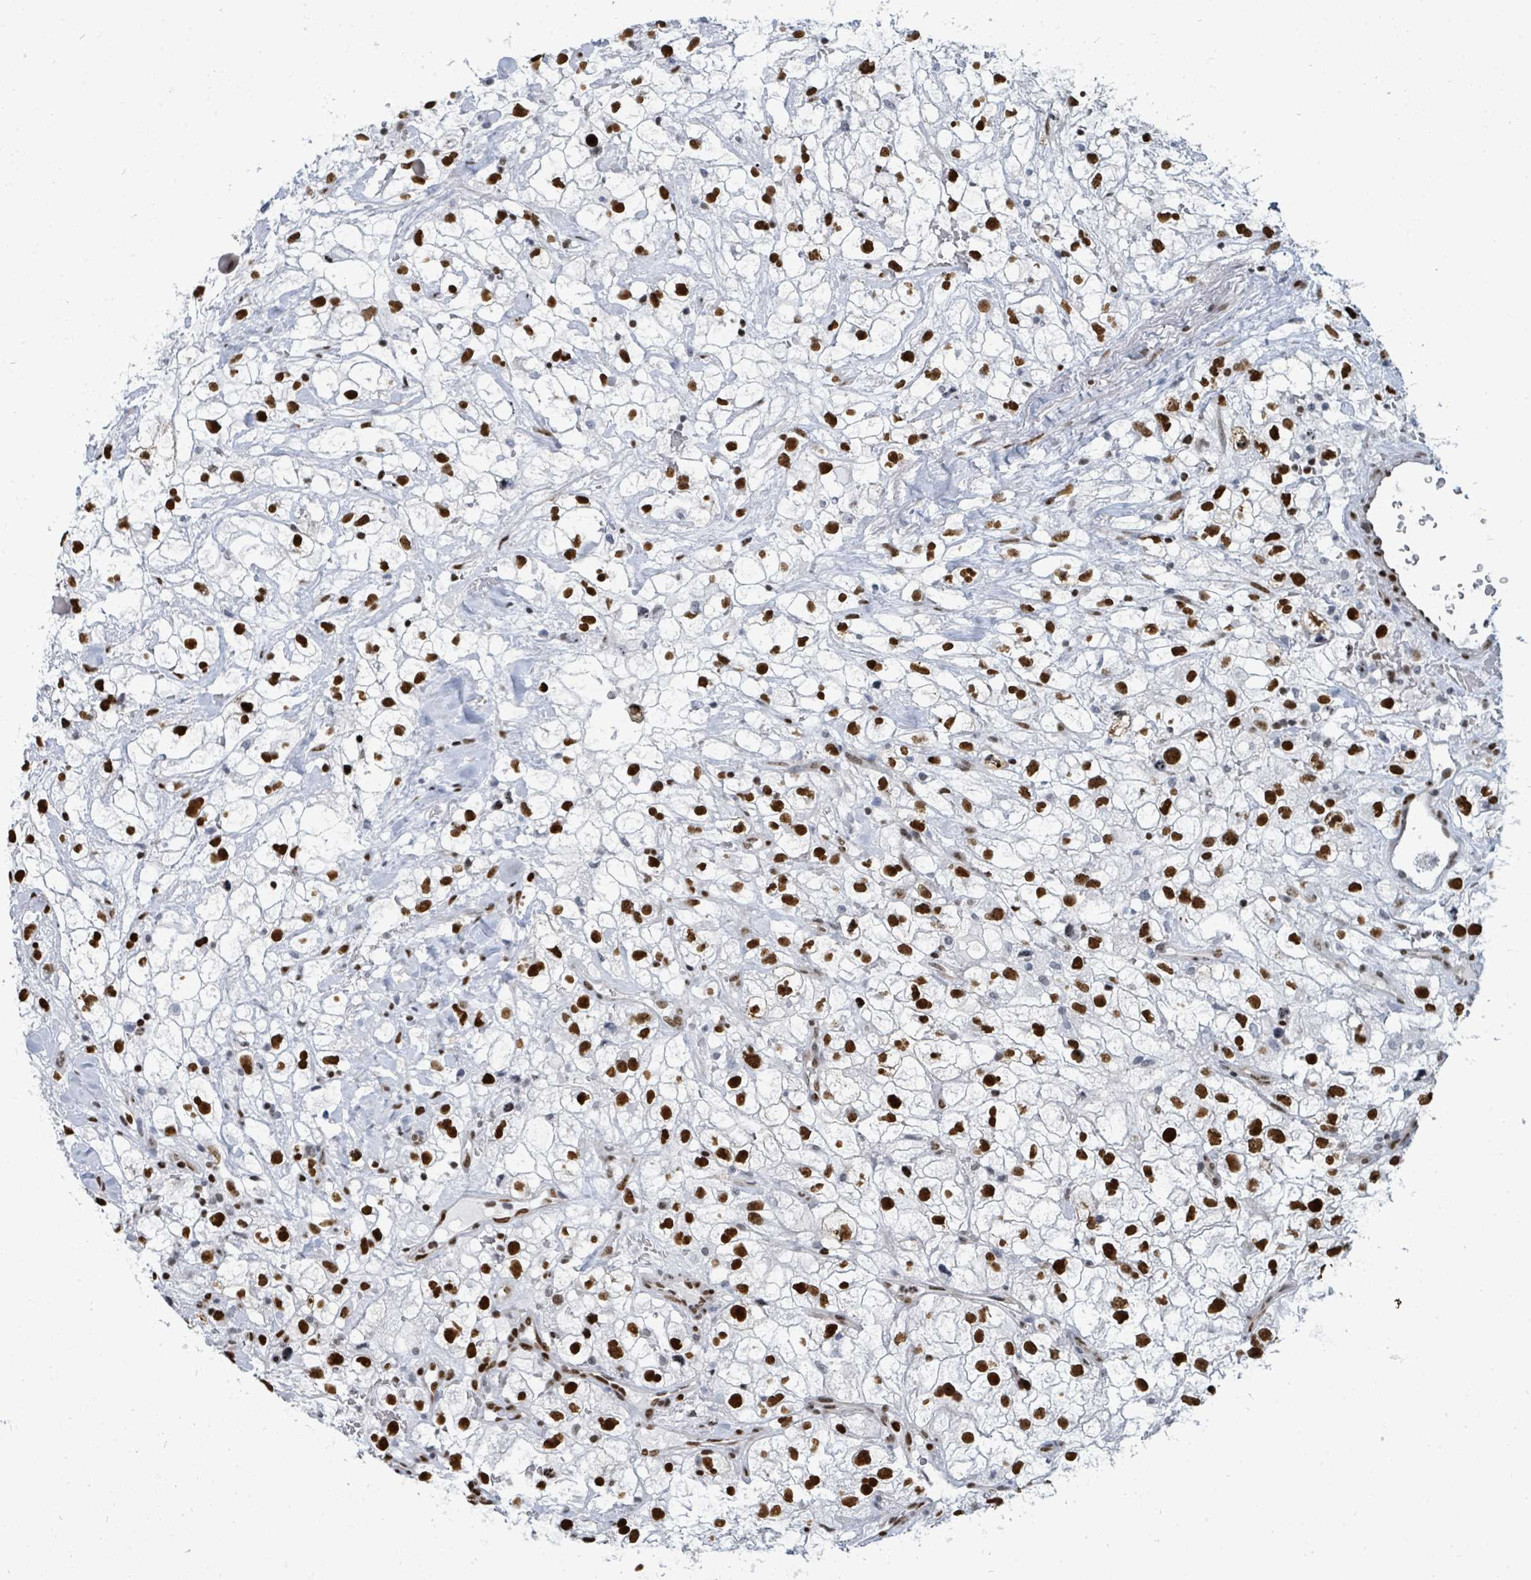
{"staining": {"intensity": "strong", "quantity": ">75%", "location": "nuclear"}, "tissue": "renal cancer", "cell_type": "Tumor cells", "image_type": "cancer", "snomed": [{"axis": "morphology", "description": "Adenocarcinoma, NOS"}, {"axis": "topography", "description": "Kidney"}], "caption": "A photomicrograph of renal adenocarcinoma stained for a protein shows strong nuclear brown staining in tumor cells.", "gene": "SUMO4", "patient": {"sex": "male", "age": 59}}